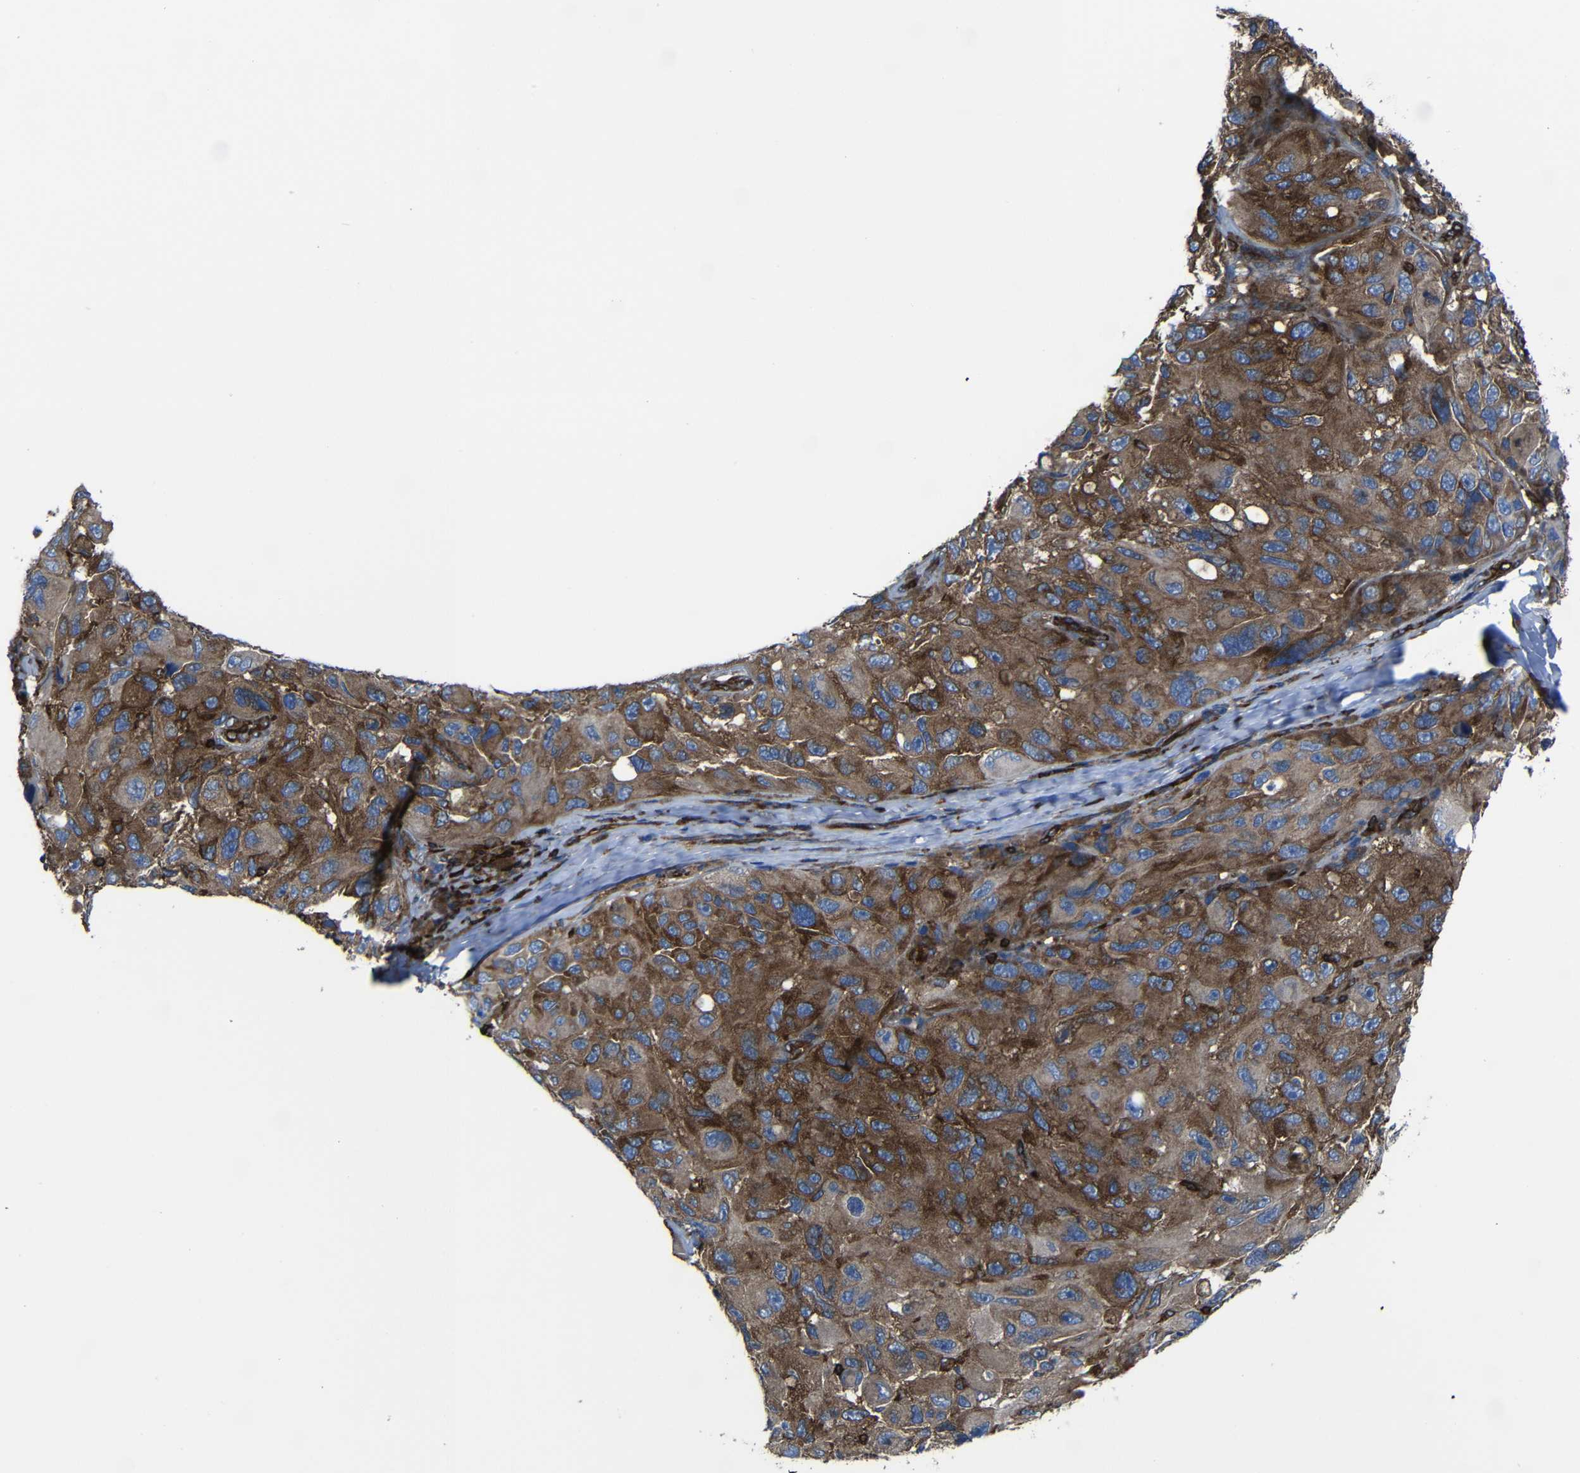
{"staining": {"intensity": "strong", "quantity": ">75%", "location": "cytoplasmic/membranous"}, "tissue": "melanoma", "cell_type": "Tumor cells", "image_type": "cancer", "snomed": [{"axis": "morphology", "description": "Malignant melanoma, NOS"}, {"axis": "topography", "description": "Skin"}], "caption": "Malignant melanoma stained with DAB immunohistochemistry exhibits high levels of strong cytoplasmic/membranous positivity in about >75% of tumor cells.", "gene": "ARHGEF1", "patient": {"sex": "female", "age": 73}}